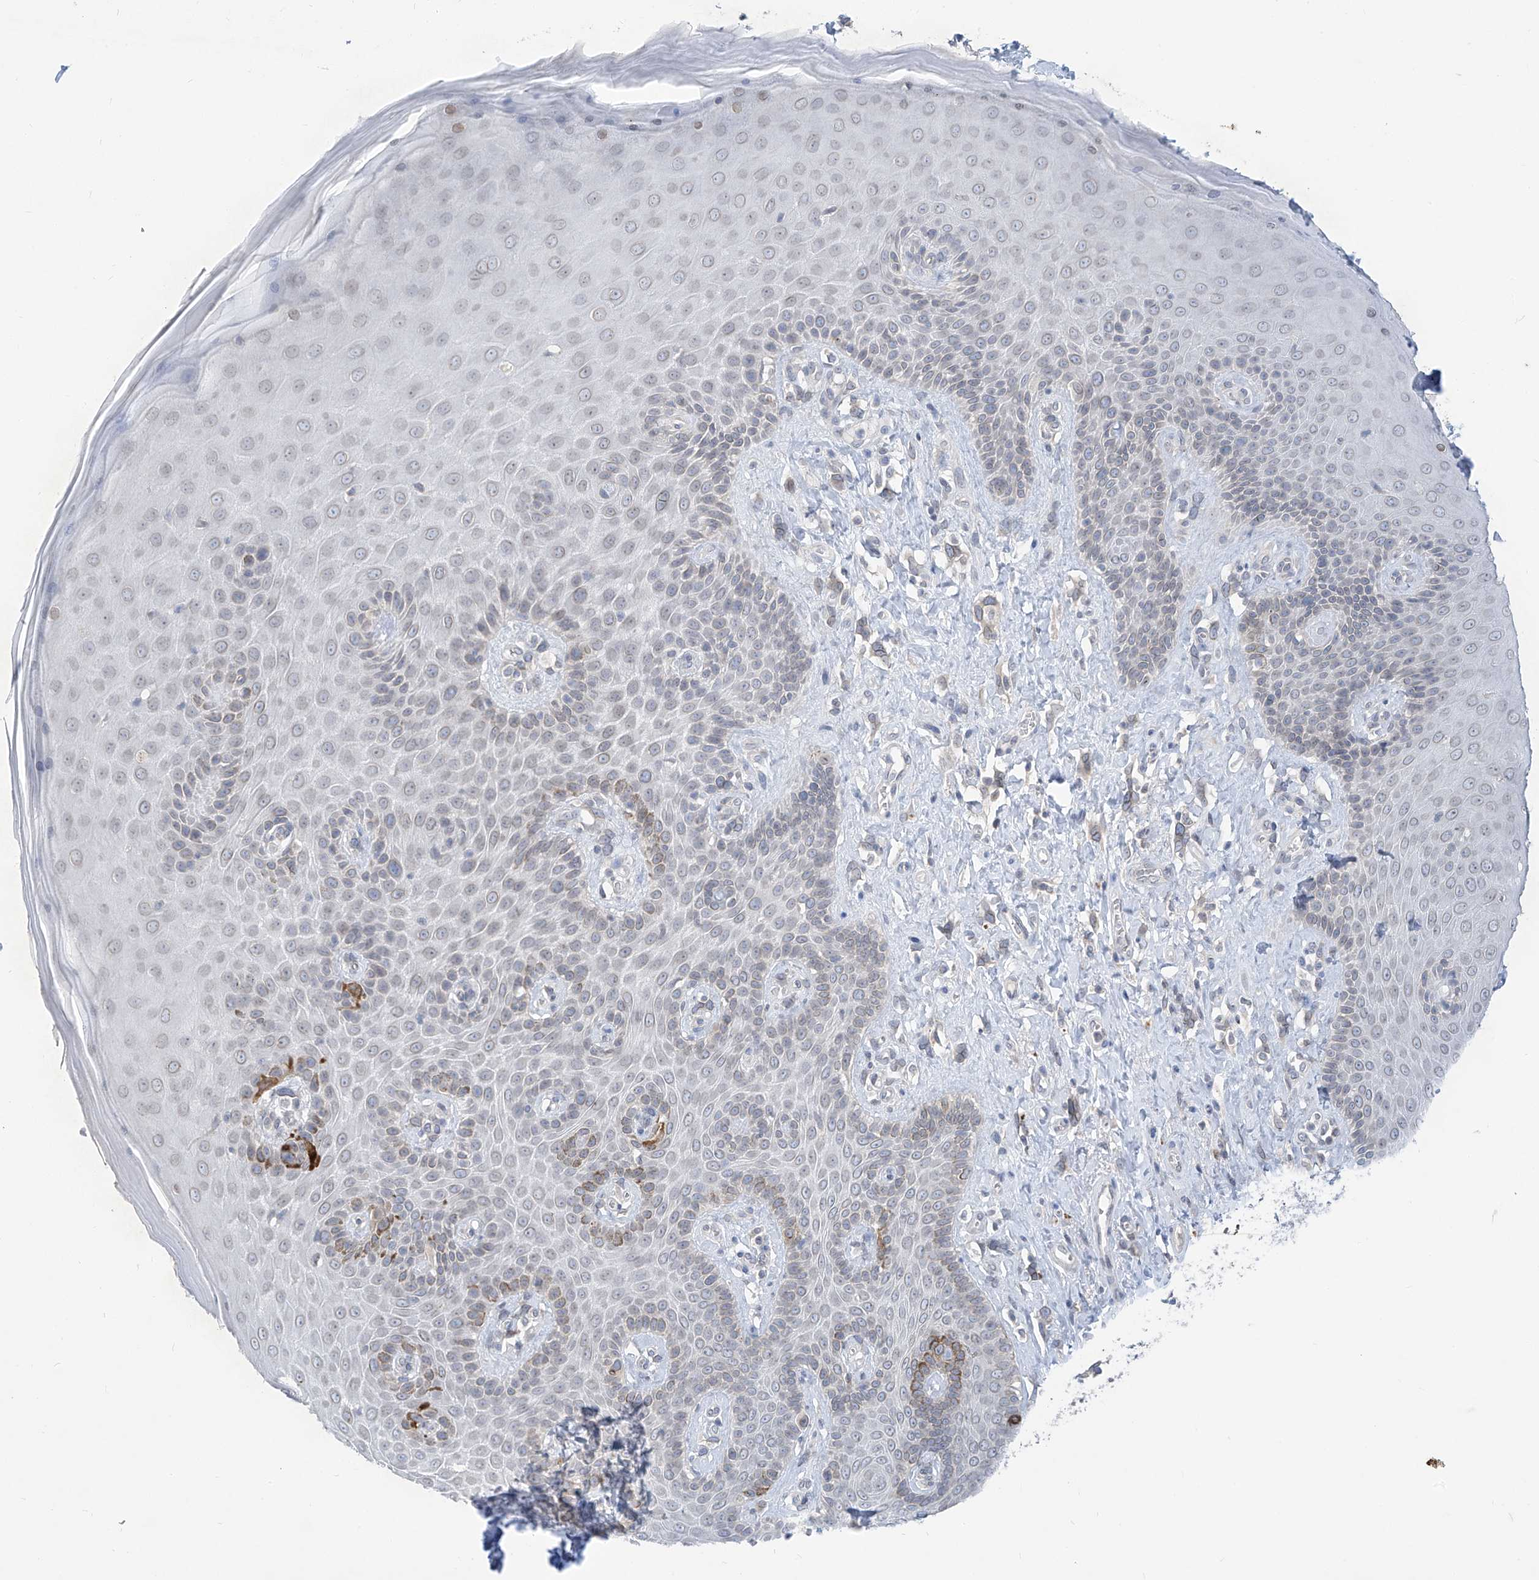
{"staining": {"intensity": "moderate", "quantity": "<25%", "location": "cytoplasmic/membranous"}, "tissue": "skin", "cell_type": "Epidermal cells", "image_type": "normal", "snomed": [{"axis": "morphology", "description": "Normal tissue, NOS"}, {"axis": "topography", "description": "Anal"}], "caption": "Protein staining of benign skin demonstrates moderate cytoplasmic/membranous expression in approximately <25% of epidermal cells.", "gene": "KRTAP25", "patient": {"sex": "male", "age": 69}}